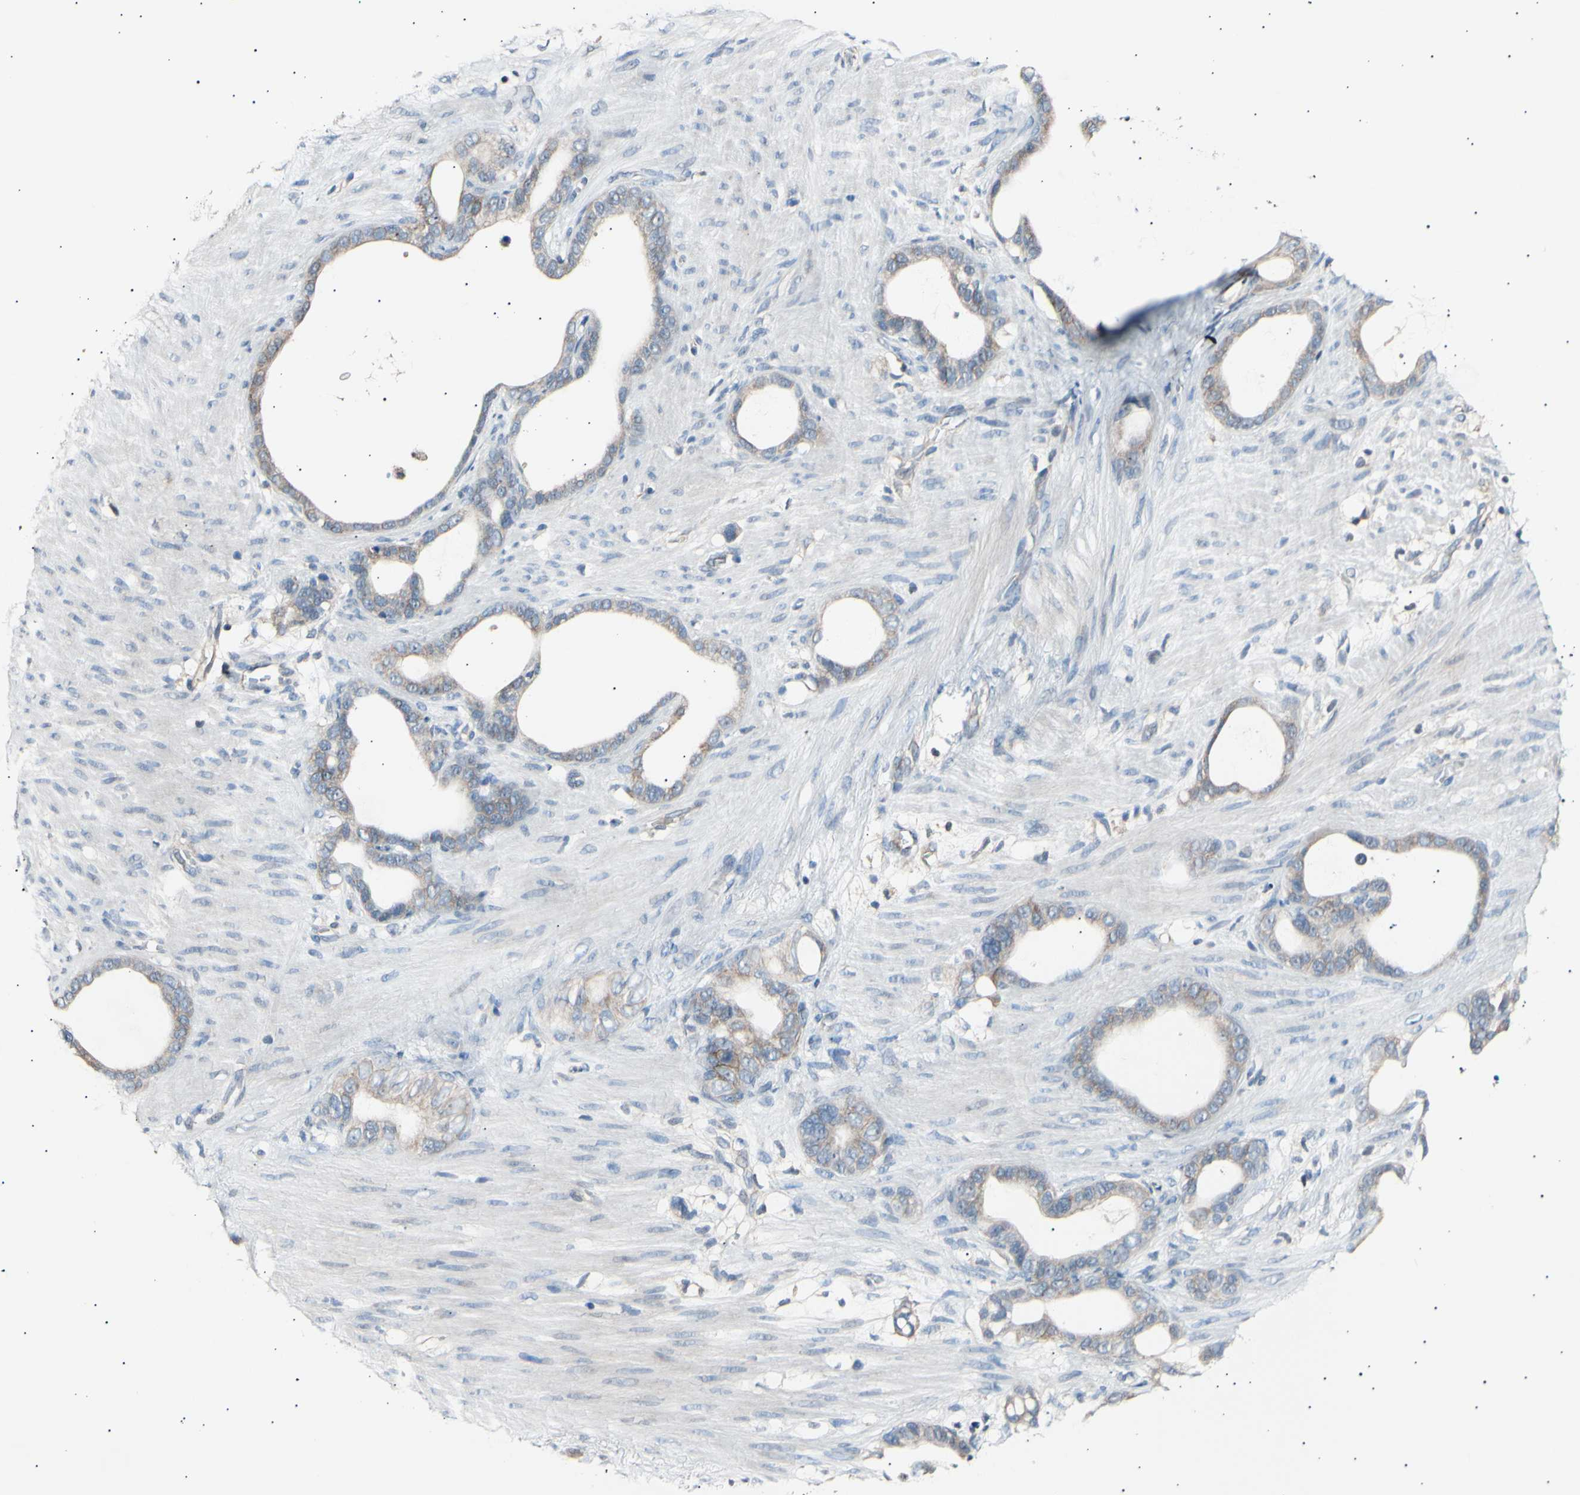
{"staining": {"intensity": "weak", "quantity": ">75%", "location": "cytoplasmic/membranous"}, "tissue": "stomach cancer", "cell_type": "Tumor cells", "image_type": "cancer", "snomed": [{"axis": "morphology", "description": "Adenocarcinoma, NOS"}, {"axis": "topography", "description": "Stomach"}], "caption": "Human stomach cancer stained with a brown dye reveals weak cytoplasmic/membranous positive staining in about >75% of tumor cells.", "gene": "ITGA6", "patient": {"sex": "female", "age": 75}}